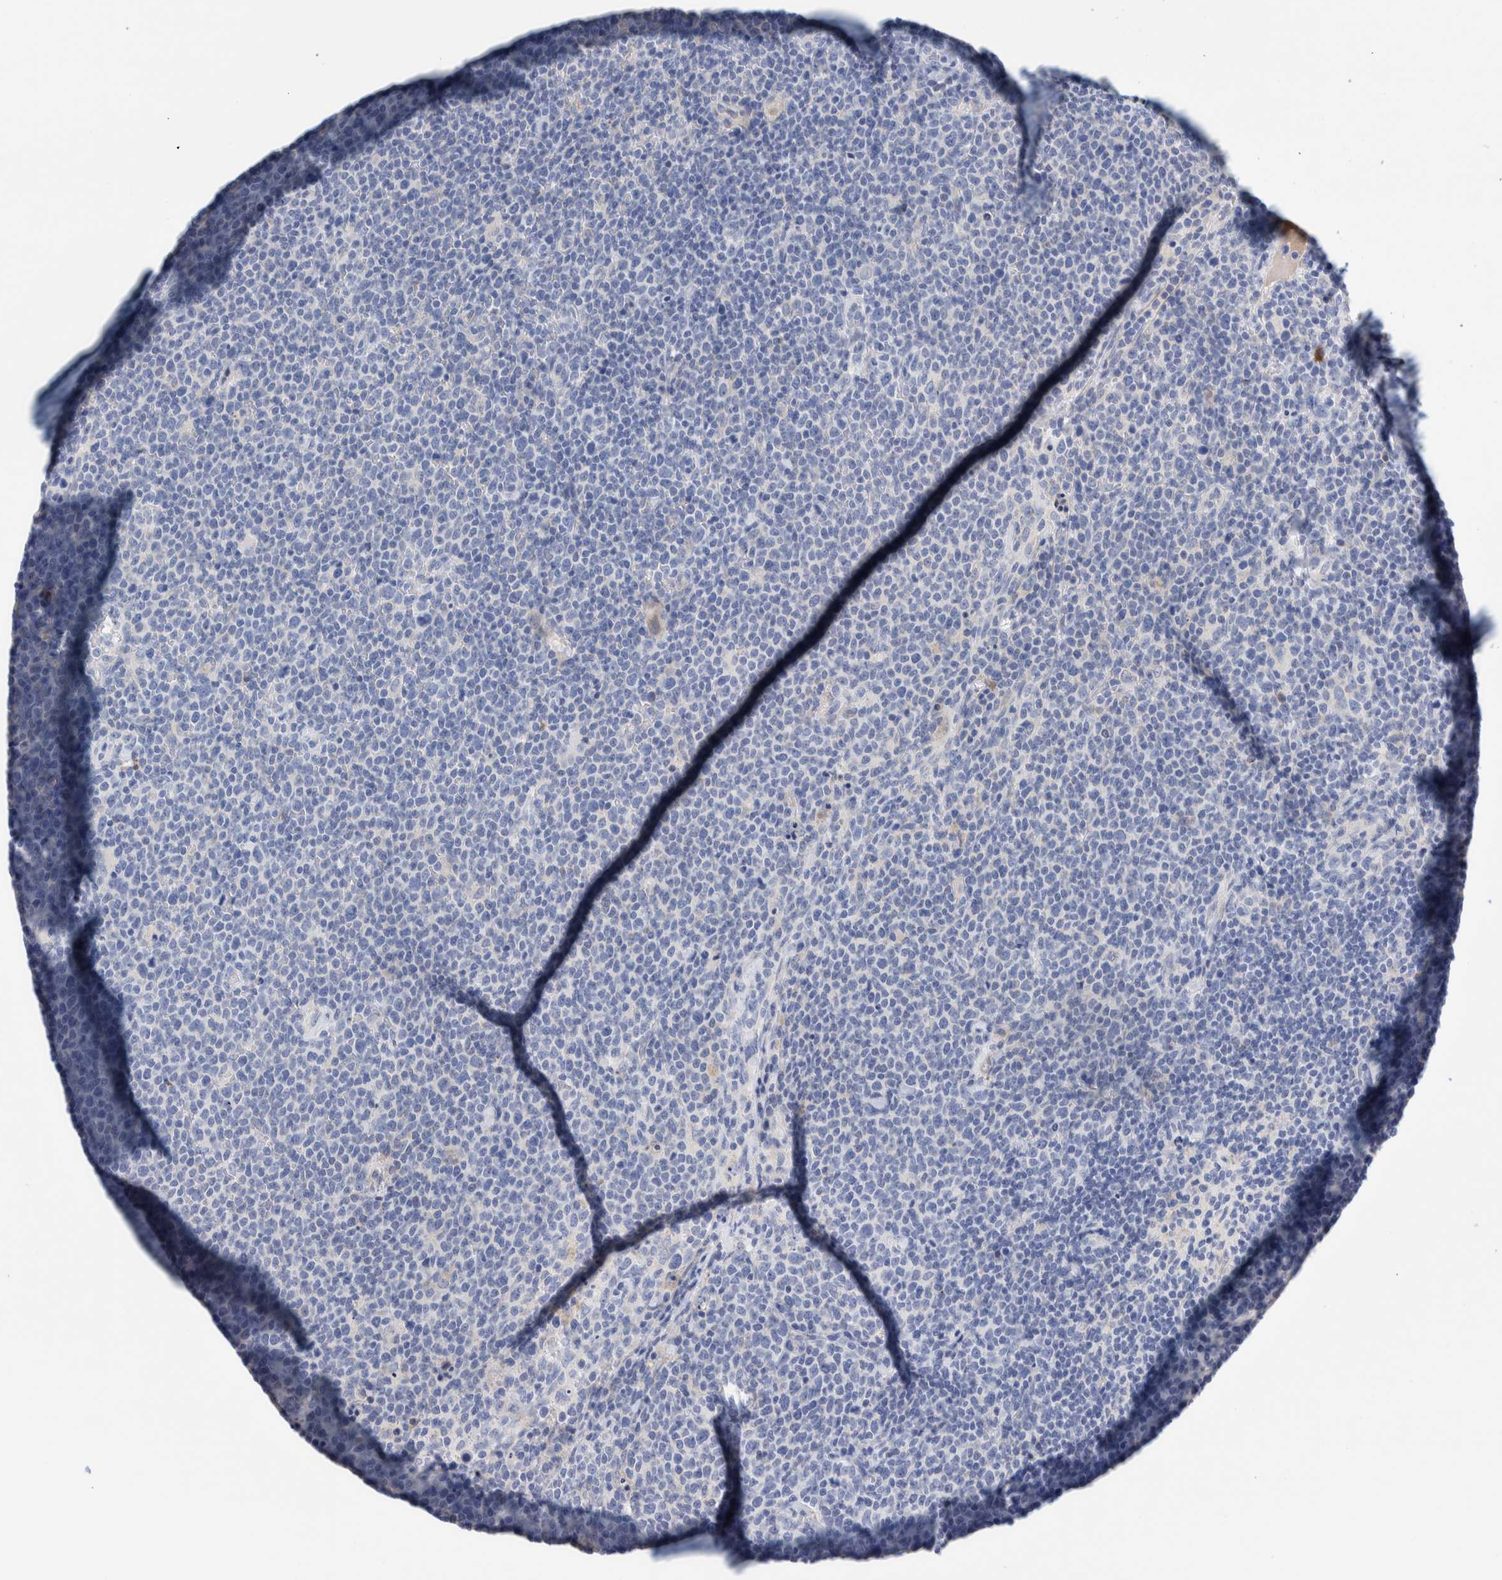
{"staining": {"intensity": "negative", "quantity": "none", "location": "none"}, "tissue": "lymphoma", "cell_type": "Tumor cells", "image_type": "cancer", "snomed": [{"axis": "morphology", "description": "Malignant lymphoma, non-Hodgkin's type, High grade"}, {"axis": "topography", "description": "Lymph node"}], "caption": "High magnification brightfield microscopy of lymphoma stained with DAB (brown) and counterstained with hematoxylin (blue): tumor cells show no significant staining. (Immunohistochemistry (ihc), brightfield microscopy, high magnification).", "gene": "MOG", "patient": {"sex": "male", "age": 61}}